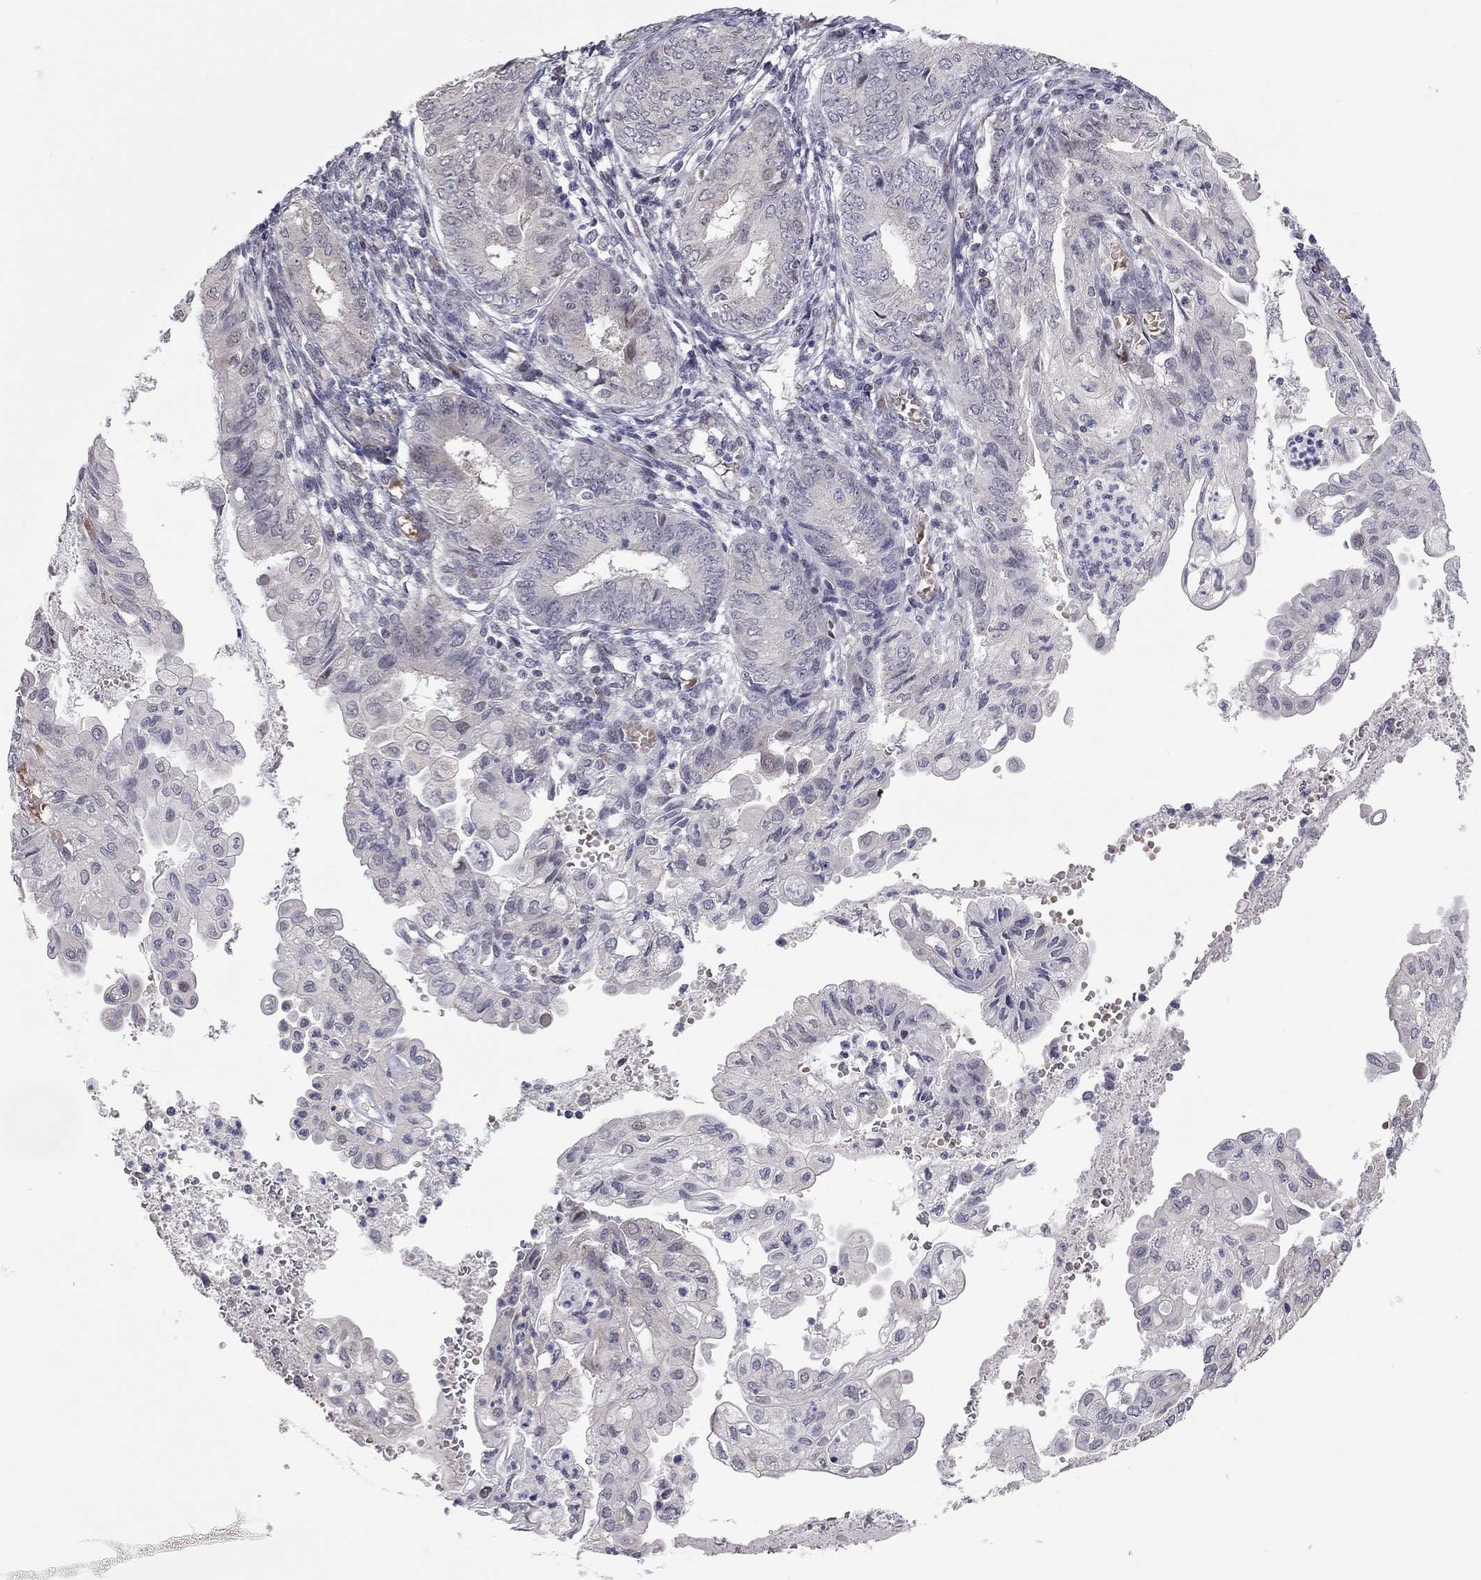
{"staining": {"intensity": "negative", "quantity": "none", "location": "none"}, "tissue": "endometrial cancer", "cell_type": "Tumor cells", "image_type": "cancer", "snomed": [{"axis": "morphology", "description": "Adenocarcinoma, NOS"}, {"axis": "topography", "description": "Endometrium"}], "caption": "IHC histopathology image of neoplastic tissue: endometrial cancer stained with DAB demonstrates no significant protein positivity in tumor cells. Nuclei are stained in blue.", "gene": "MC3R", "patient": {"sex": "female", "age": 68}}